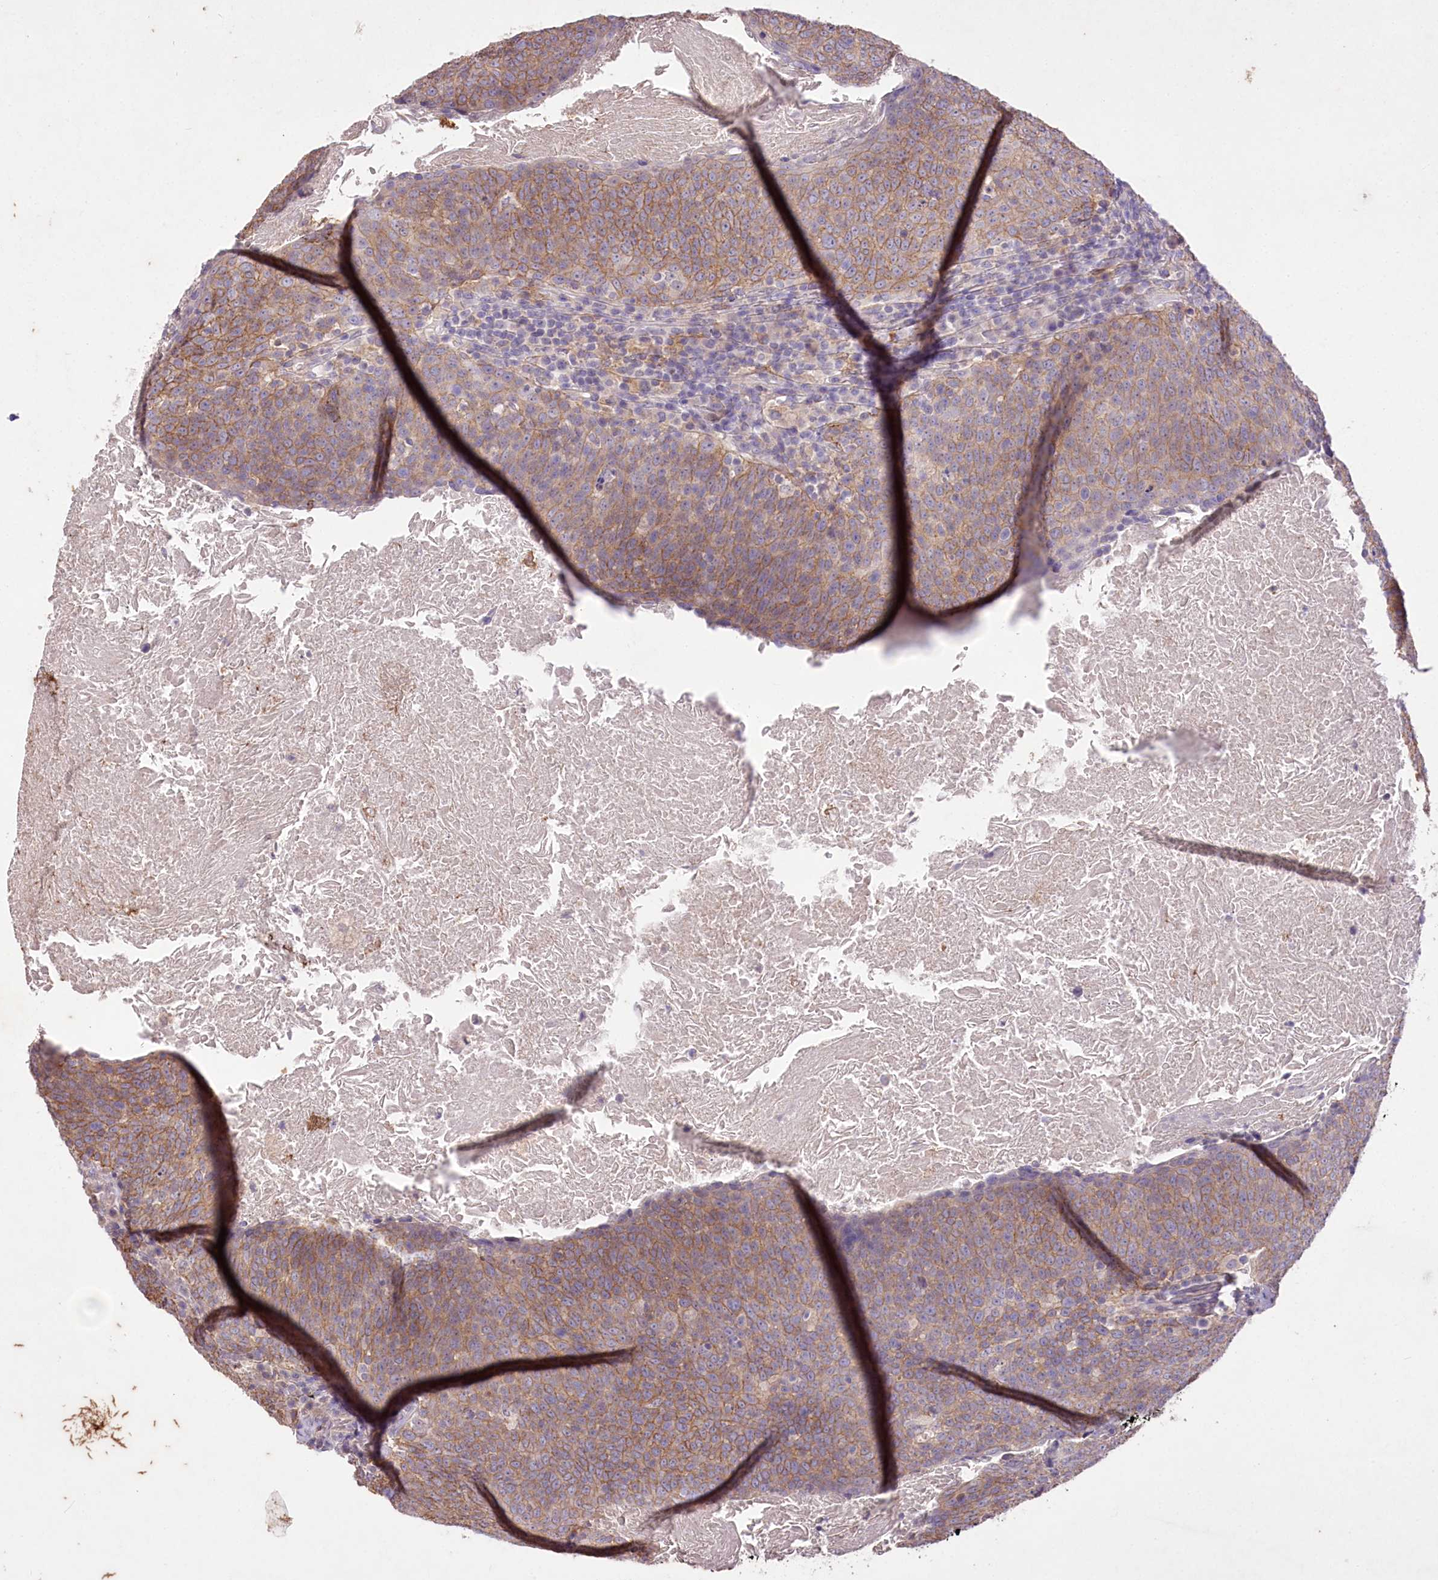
{"staining": {"intensity": "moderate", "quantity": ">75%", "location": "cytoplasmic/membranous"}, "tissue": "head and neck cancer", "cell_type": "Tumor cells", "image_type": "cancer", "snomed": [{"axis": "morphology", "description": "Squamous cell carcinoma, NOS"}, {"axis": "morphology", "description": "Squamous cell carcinoma, metastatic, NOS"}, {"axis": "topography", "description": "Lymph node"}, {"axis": "topography", "description": "Head-Neck"}], "caption": "Human head and neck cancer (squamous cell carcinoma) stained with a brown dye reveals moderate cytoplasmic/membranous positive positivity in approximately >75% of tumor cells.", "gene": "ENPP1", "patient": {"sex": "male", "age": 62}}